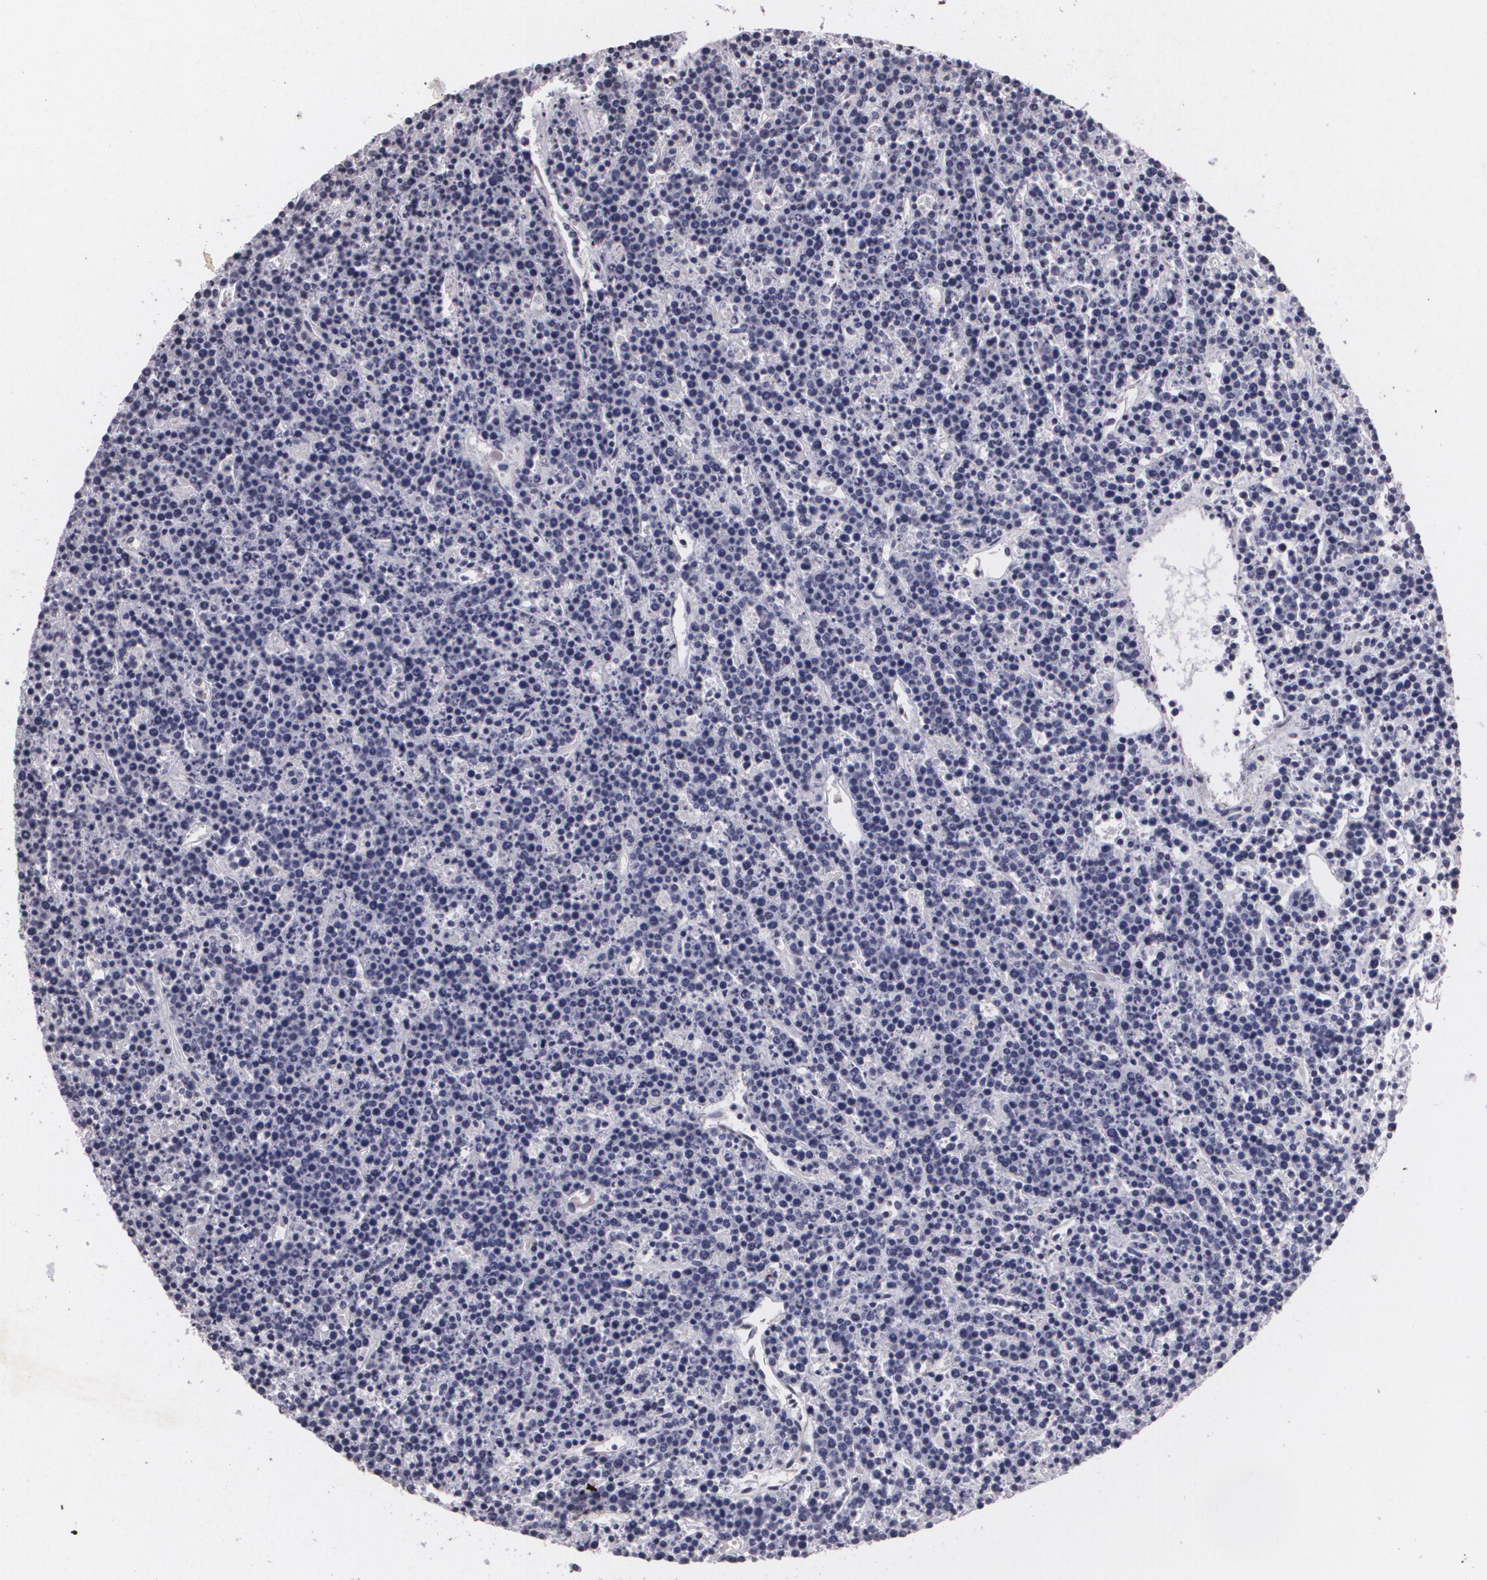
{"staining": {"intensity": "negative", "quantity": "none", "location": "none"}, "tissue": "lymphoma", "cell_type": "Tumor cells", "image_type": "cancer", "snomed": [{"axis": "morphology", "description": "Malignant lymphoma, non-Hodgkin's type, High grade"}, {"axis": "topography", "description": "Ovary"}], "caption": "A photomicrograph of lymphoma stained for a protein displays no brown staining in tumor cells.", "gene": "KCNA4", "patient": {"sex": "female", "age": 56}}